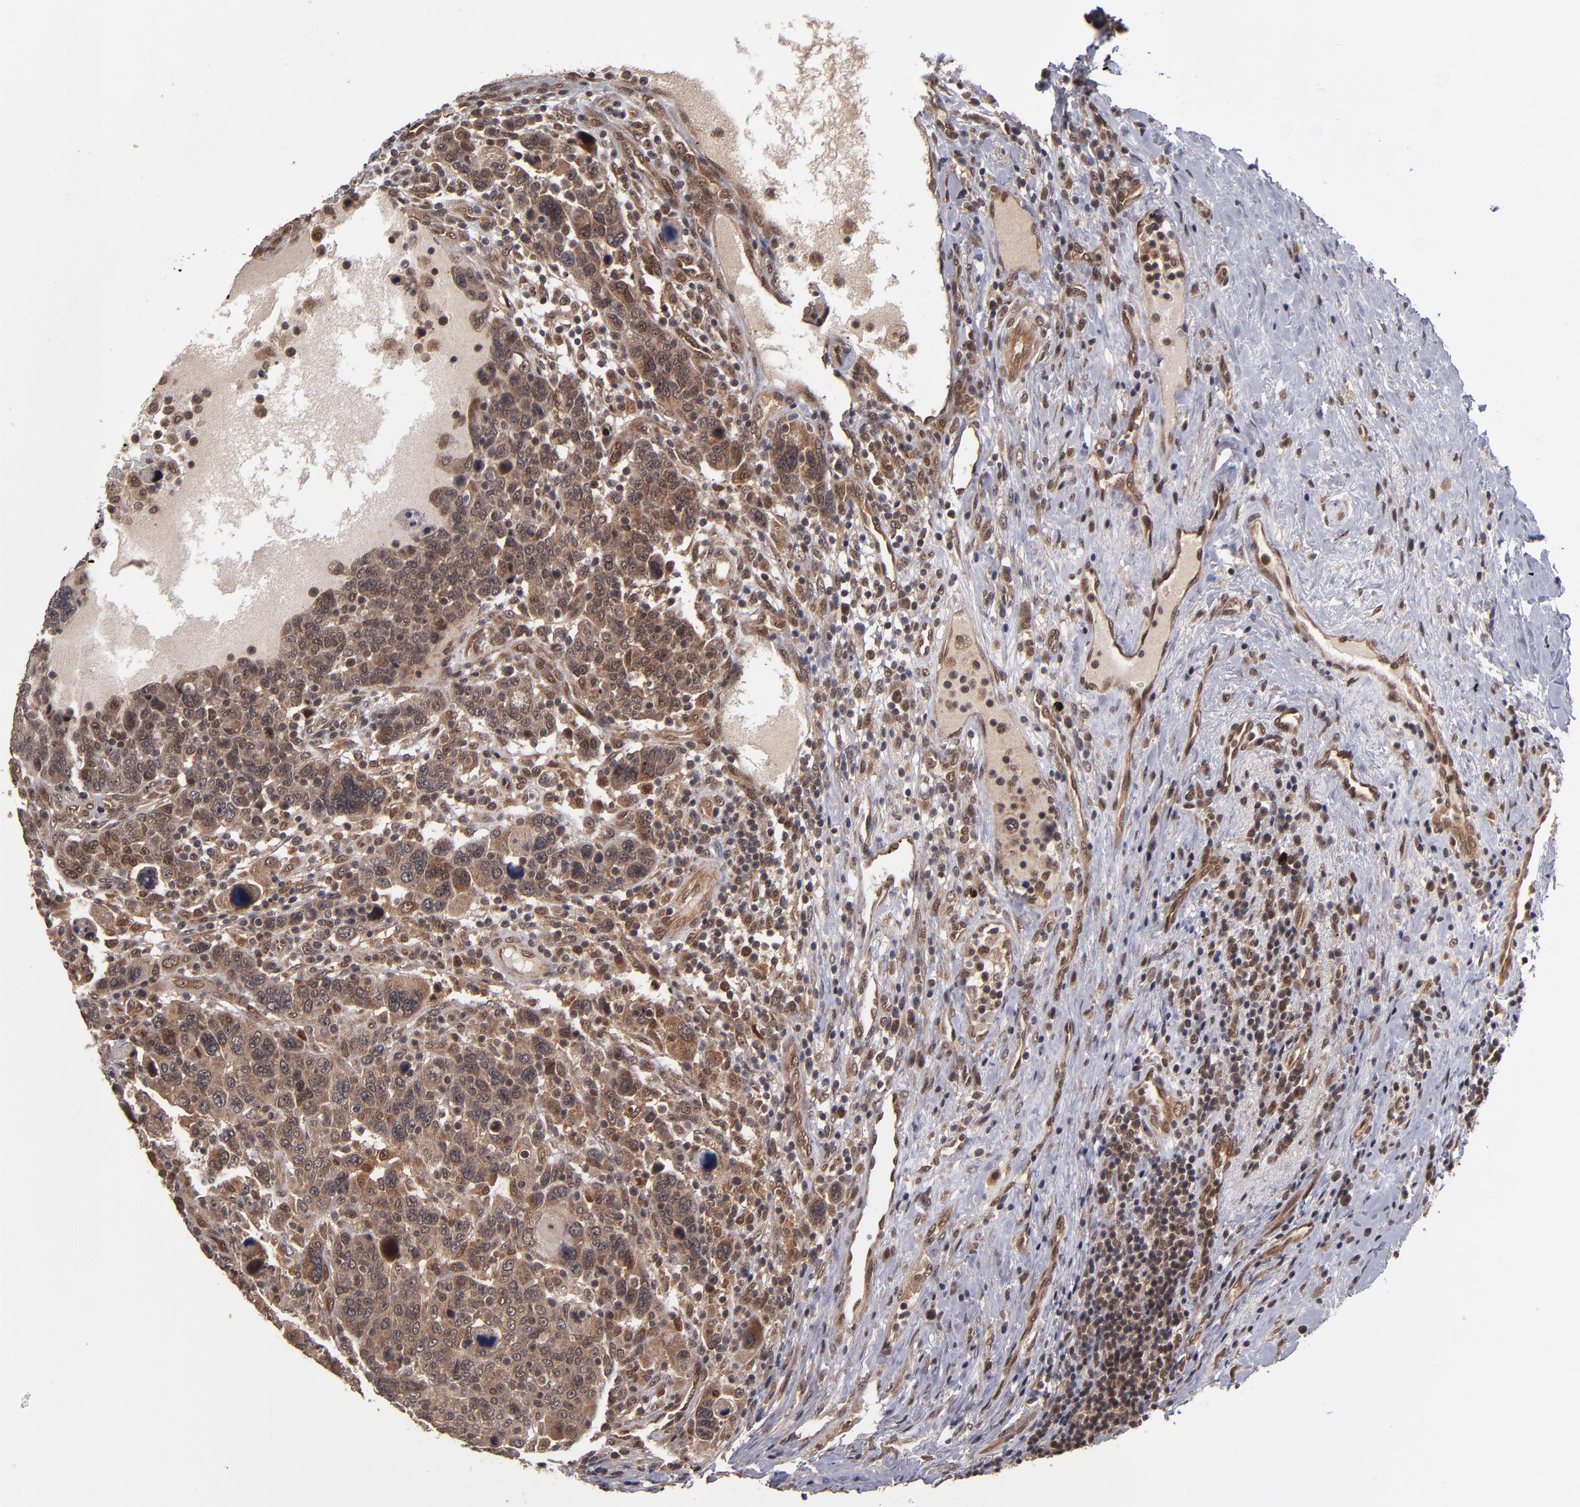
{"staining": {"intensity": "moderate", "quantity": ">75%", "location": "cytoplasmic/membranous,nuclear"}, "tissue": "breast cancer", "cell_type": "Tumor cells", "image_type": "cancer", "snomed": [{"axis": "morphology", "description": "Duct carcinoma"}, {"axis": "topography", "description": "Breast"}], "caption": "Protein expression analysis of infiltrating ductal carcinoma (breast) exhibits moderate cytoplasmic/membranous and nuclear expression in approximately >75% of tumor cells.", "gene": "CUL5", "patient": {"sex": "female", "age": 37}}